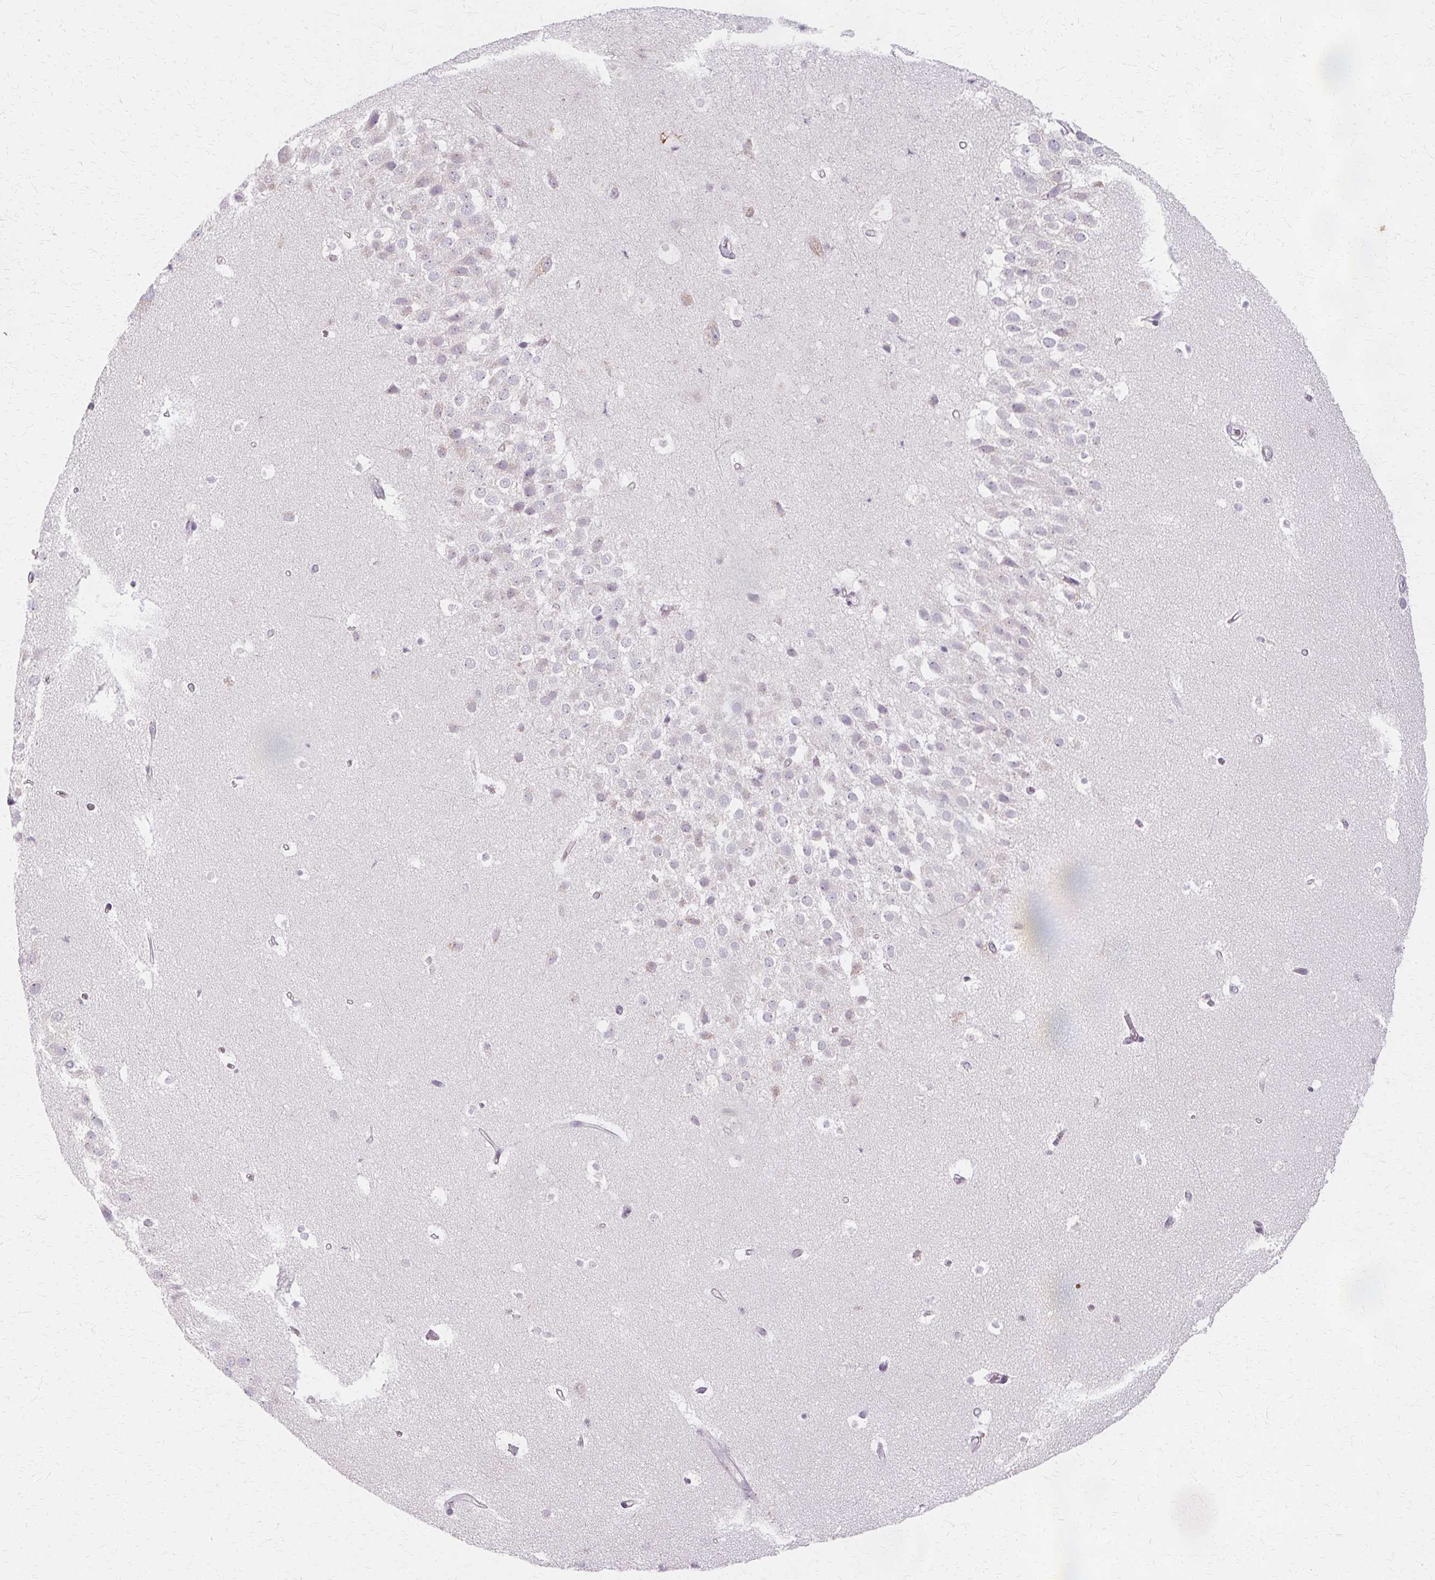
{"staining": {"intensity": "negative", "quantity": "none", "location": "none"}, "tissue": "hippocampus", "cell_type": "Glial cells", "image_type": "normal", "snomed": [{"axis": "morphology", "description": "Normal tissue, NOS"}, {"axis": "topography", "description": "Hippocampus"}], "caption": "Immunohistochemical staining of normal hippocampus demonstrates no significant expression in glial cells. The staining was performed using DAB (3,3'-diaminobenzidine) to visualize the protein expression in brown, while the nuclei were stained in blue with hematoxylin (Magnification: 20x).", "gene": "FCRL3", "patient": {"sex": "male", "age": 26}}